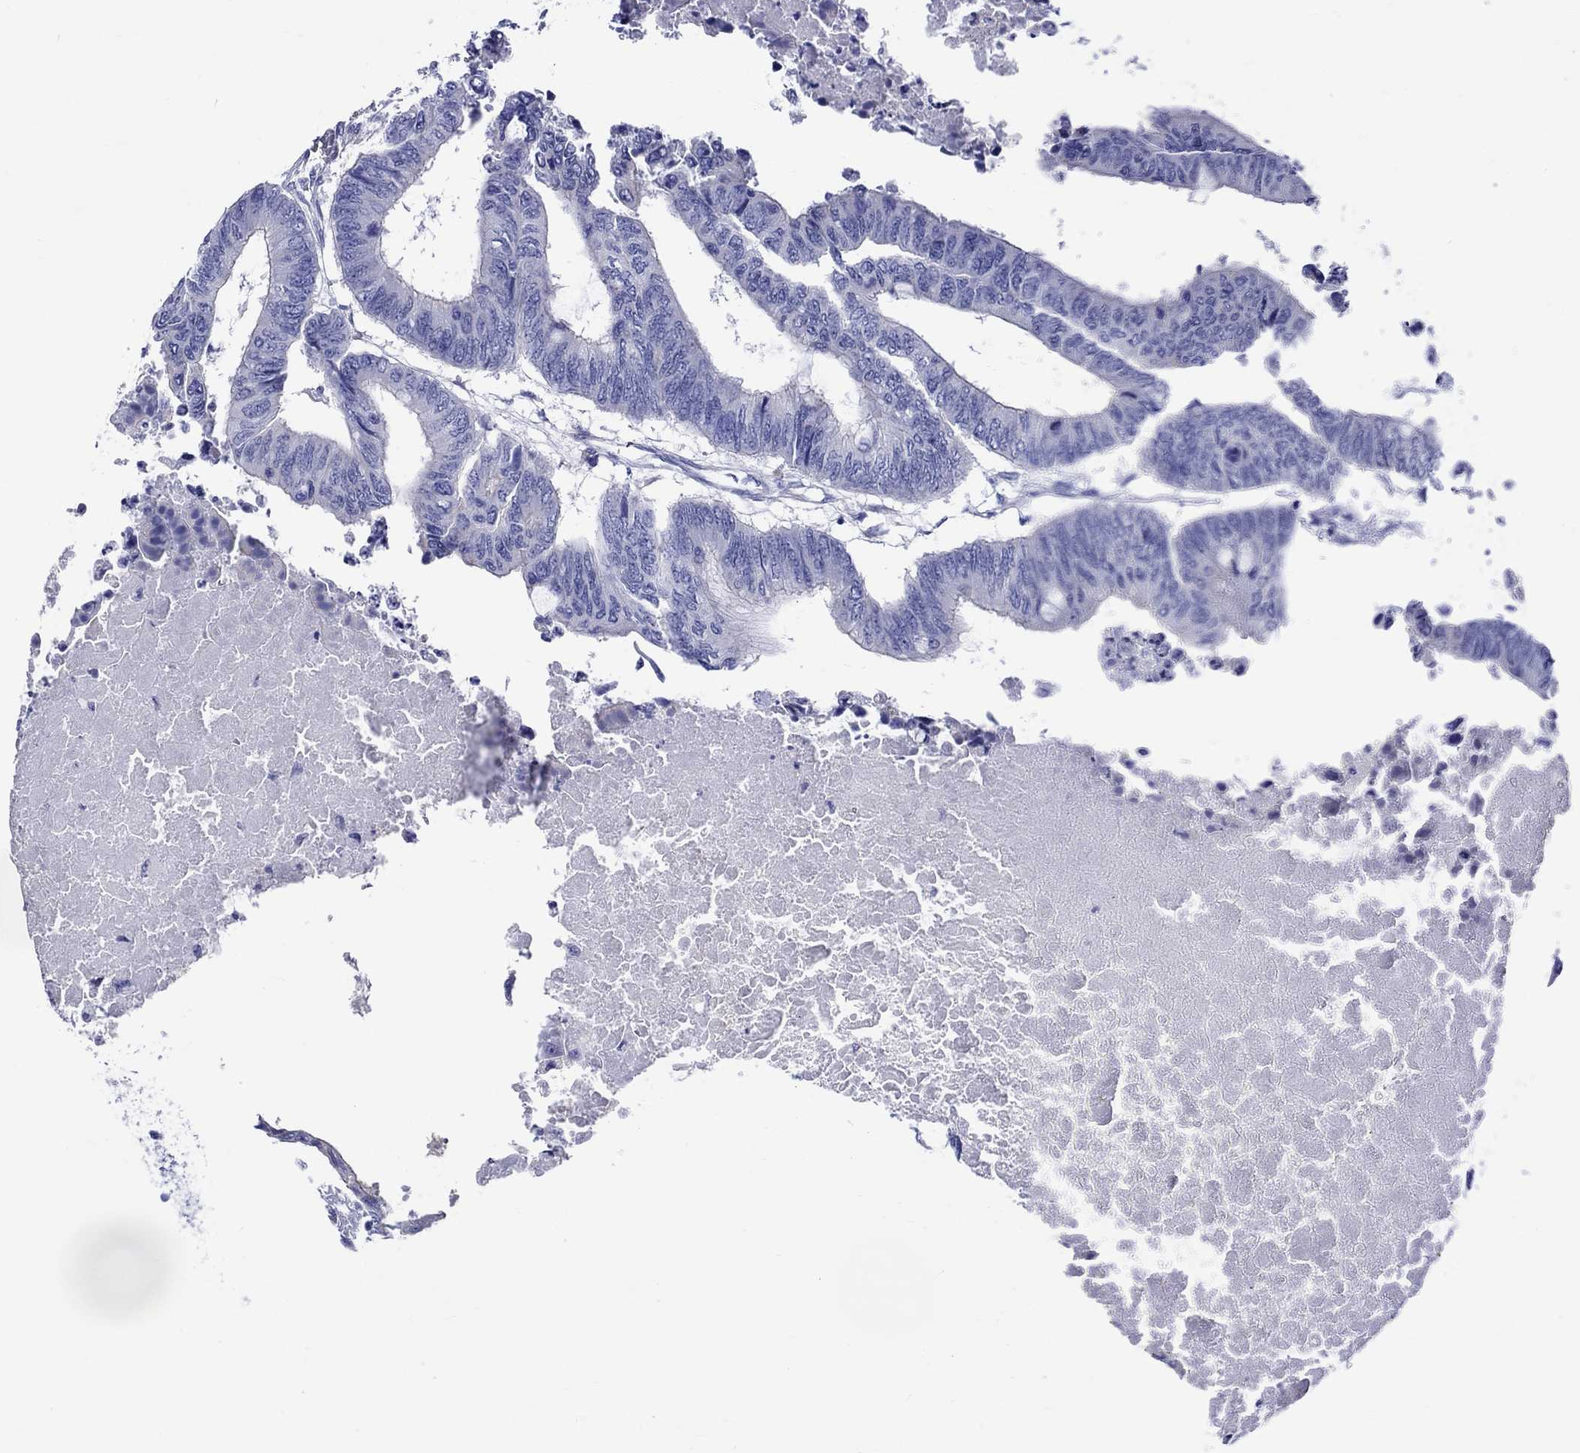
{"staining": {"intensity": "negative", "quantity": "none", "location": "none"}, "tissue": "colorectal cancer", "cell_type": "Tumor cells", "image_type": "cancer", "snomed": [{"axis": "morphology", "description": "Normal tissue, NOS"}, {"axis": "morphology", "description": "Adenocarcinoma, NOS"}, {"axis": "topography", "description": "Rectum"}, {"axis": "topography", "description": "Peripheral nerve tissue"}], "caption": "There is no significant expression in tumor cells of colorectal adenocarcinoma.", "gene": "SH2D7", "patient": {"sex": "male", "age": 92}}